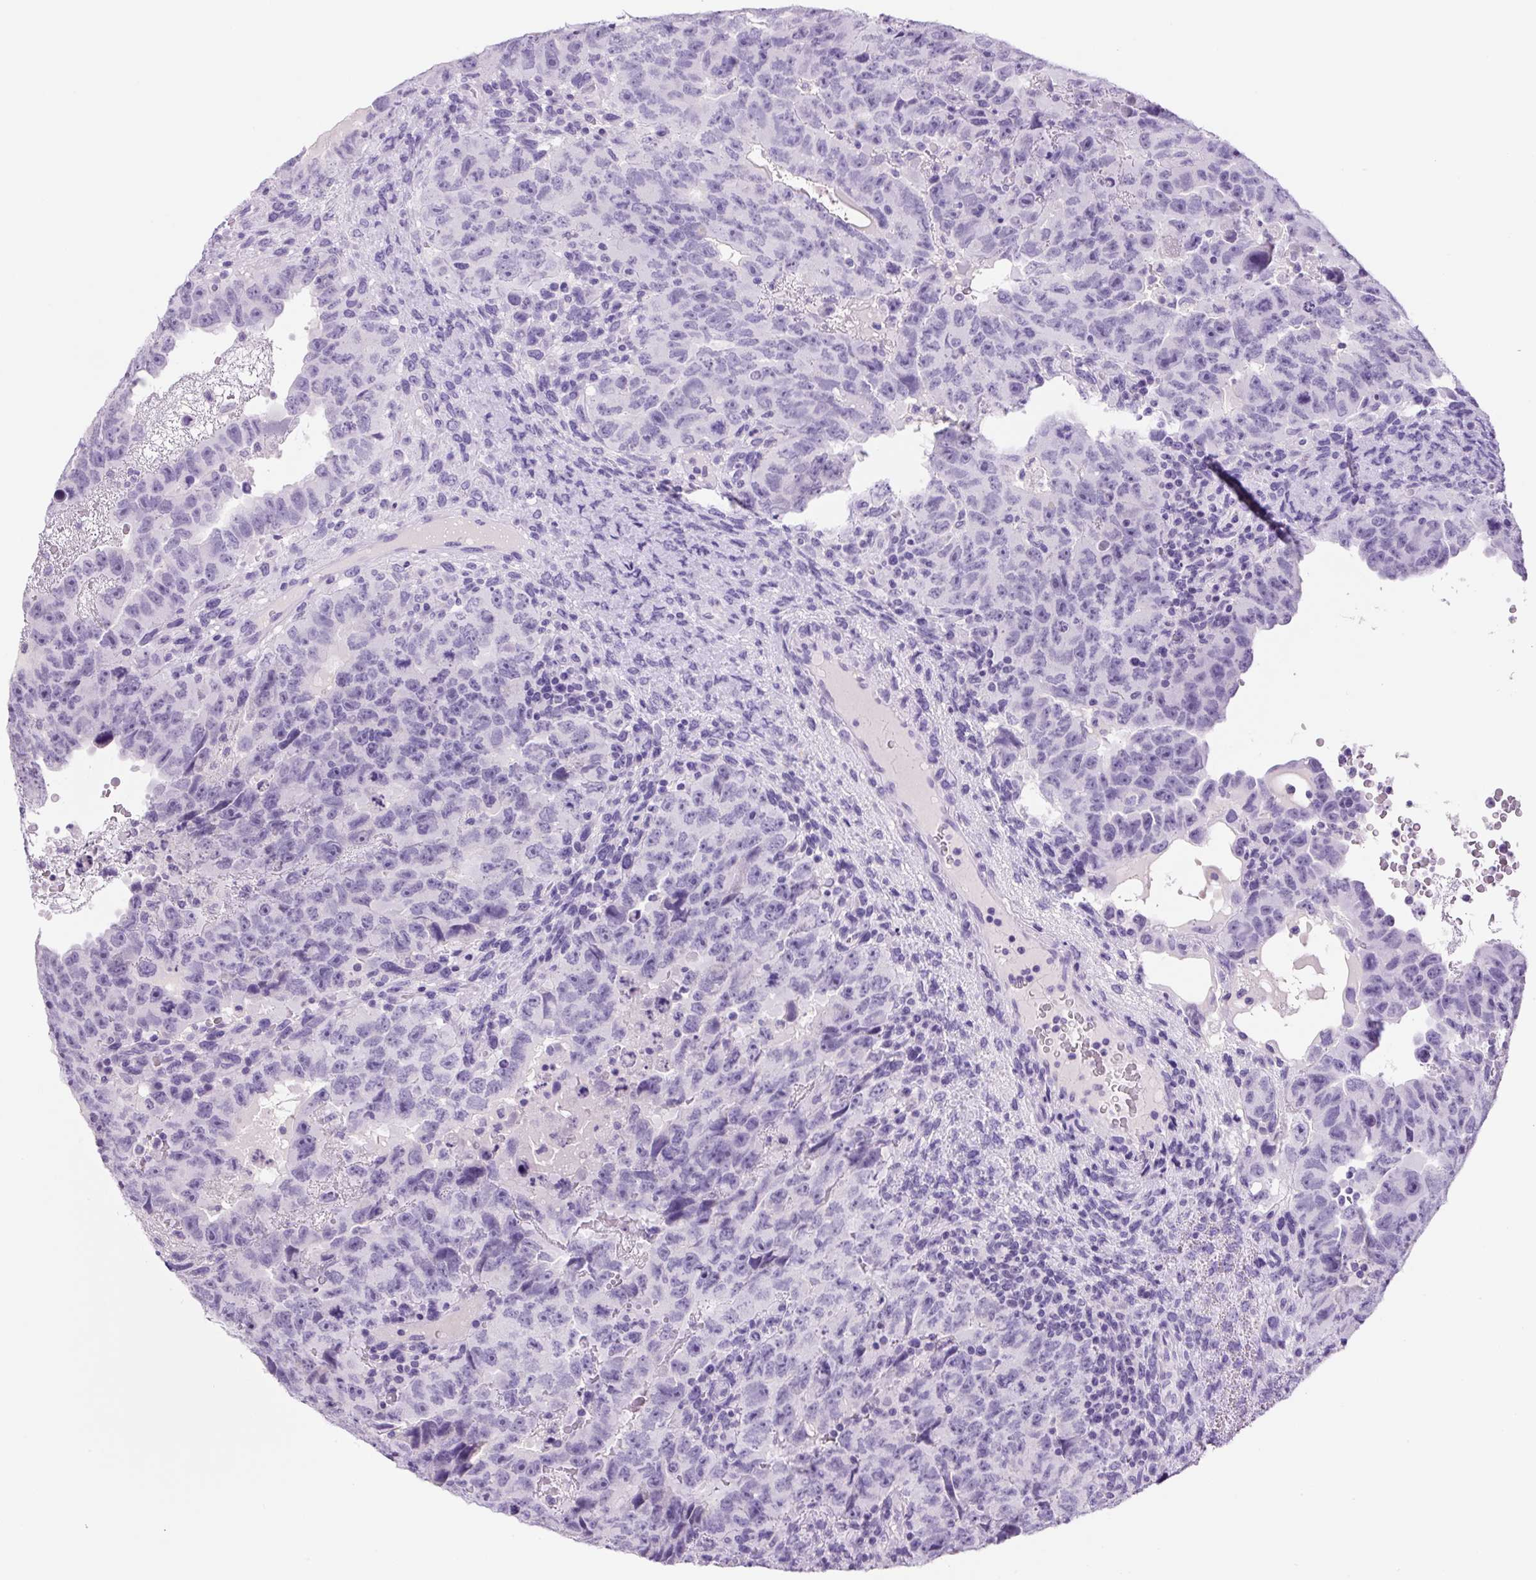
{"staining": {"intensity": "negative", "quantity": "none", "location": "none"}, "tissue": "testis cancer", "cell_type": "Tumor cells", "image_type": "cancer", "snomed": [{"axis": "morphology", "description": "Carcinoma, Embryonal, NOS"}, {"axis": "topography", "description": "Testis"}], "caption": "Protein analysis of testis embryonal carcinoma displays no significant positivity in tumor cells.", "gene": "PRRT1", "patient": {"sex": "male", "age": 24}}